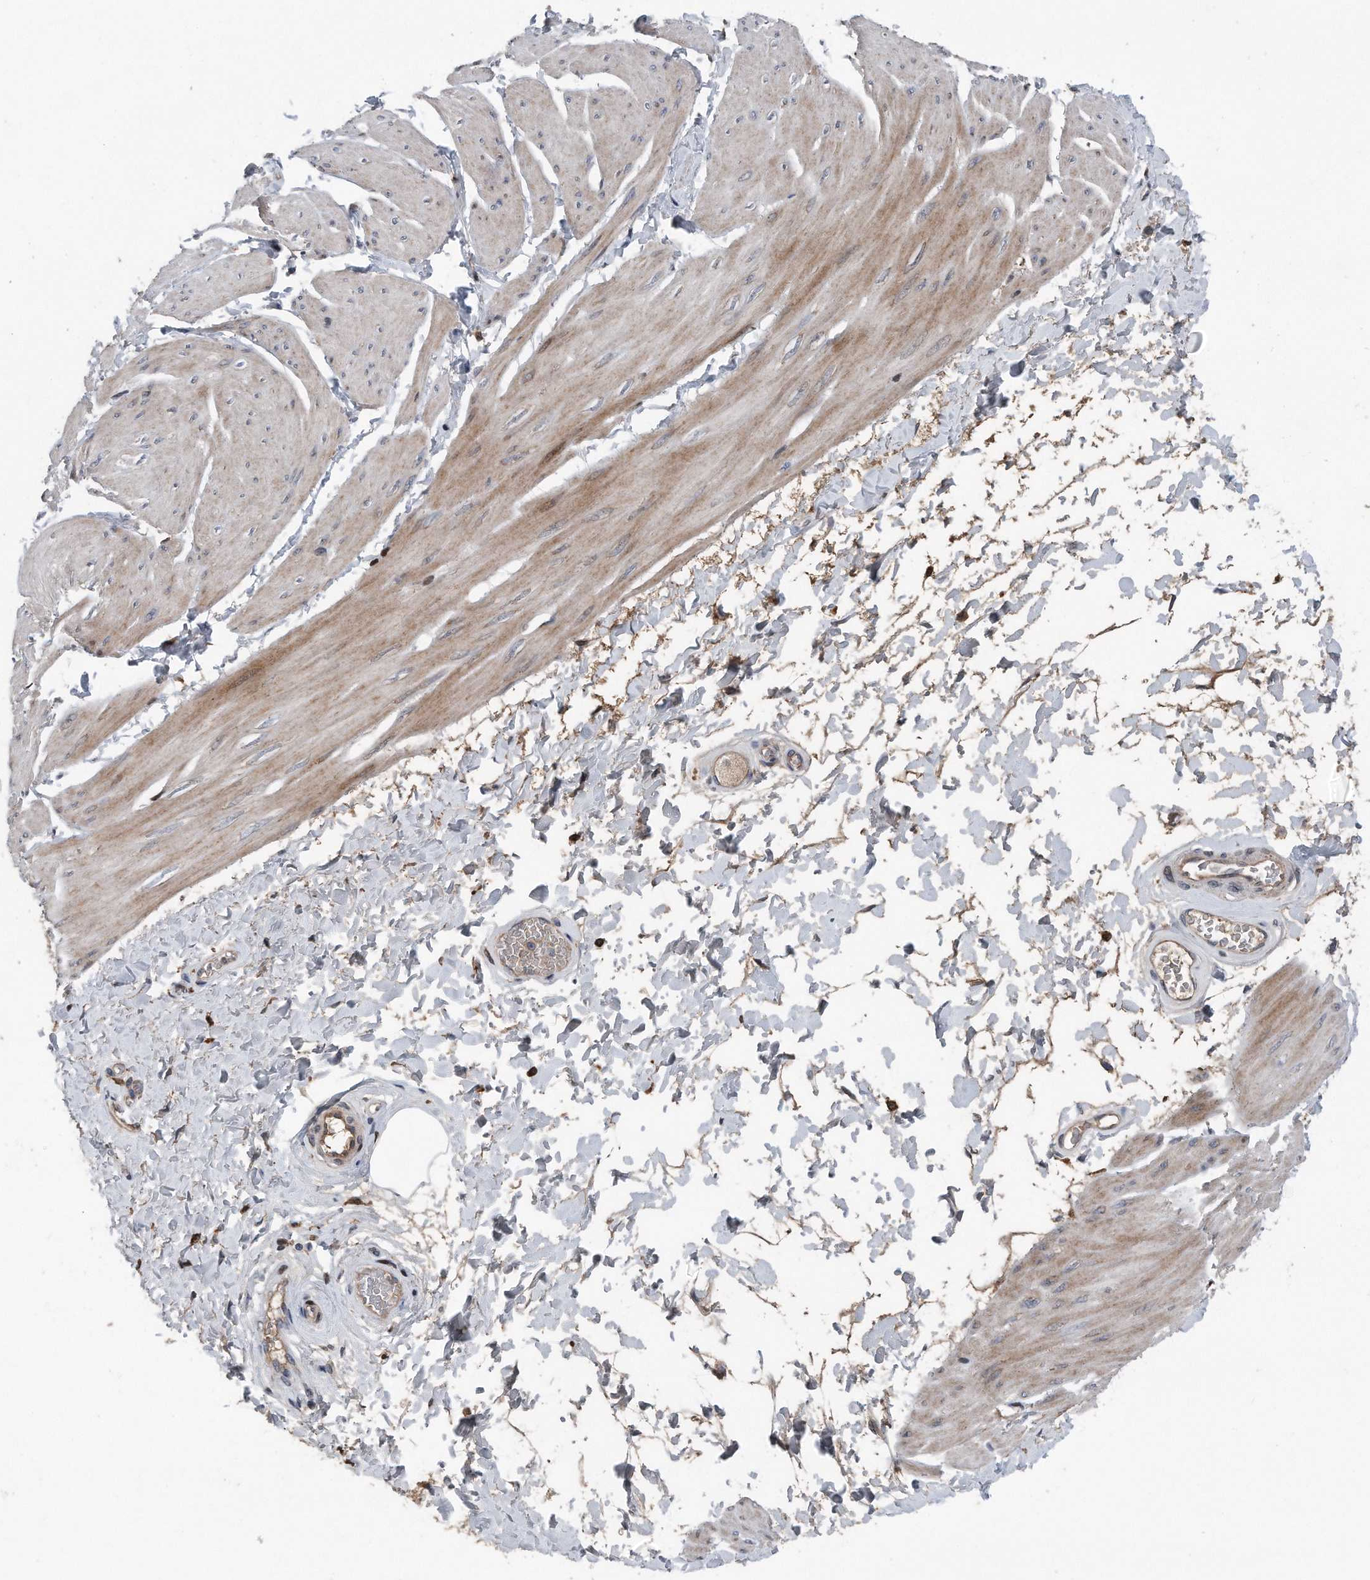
{"staining": {"intensity": "weak", "quantity": ">75%", "location": "cytoplasmic/membranous,nuclear"}, "tissue": "smooth muscle", "cell_type": "Smooth muscle cells", "image_type": "normal", "snomed": [{"axis": "morphology", "description": "Urothelial carcinoma, High grade"}, {"axis": "topography", "description": "Urinary bladder"}], "caption": "Smooth muscle stained with DAB IHC demonstrates low levels of weak cytoplasmic/membranous,nuclear expression in approximately >75% of smooth muscle cells. (DAB = brown stain, brightfield microscopy at high magnification).", "gene": "DST", "patient": {"sex": "male", "age": 46}}